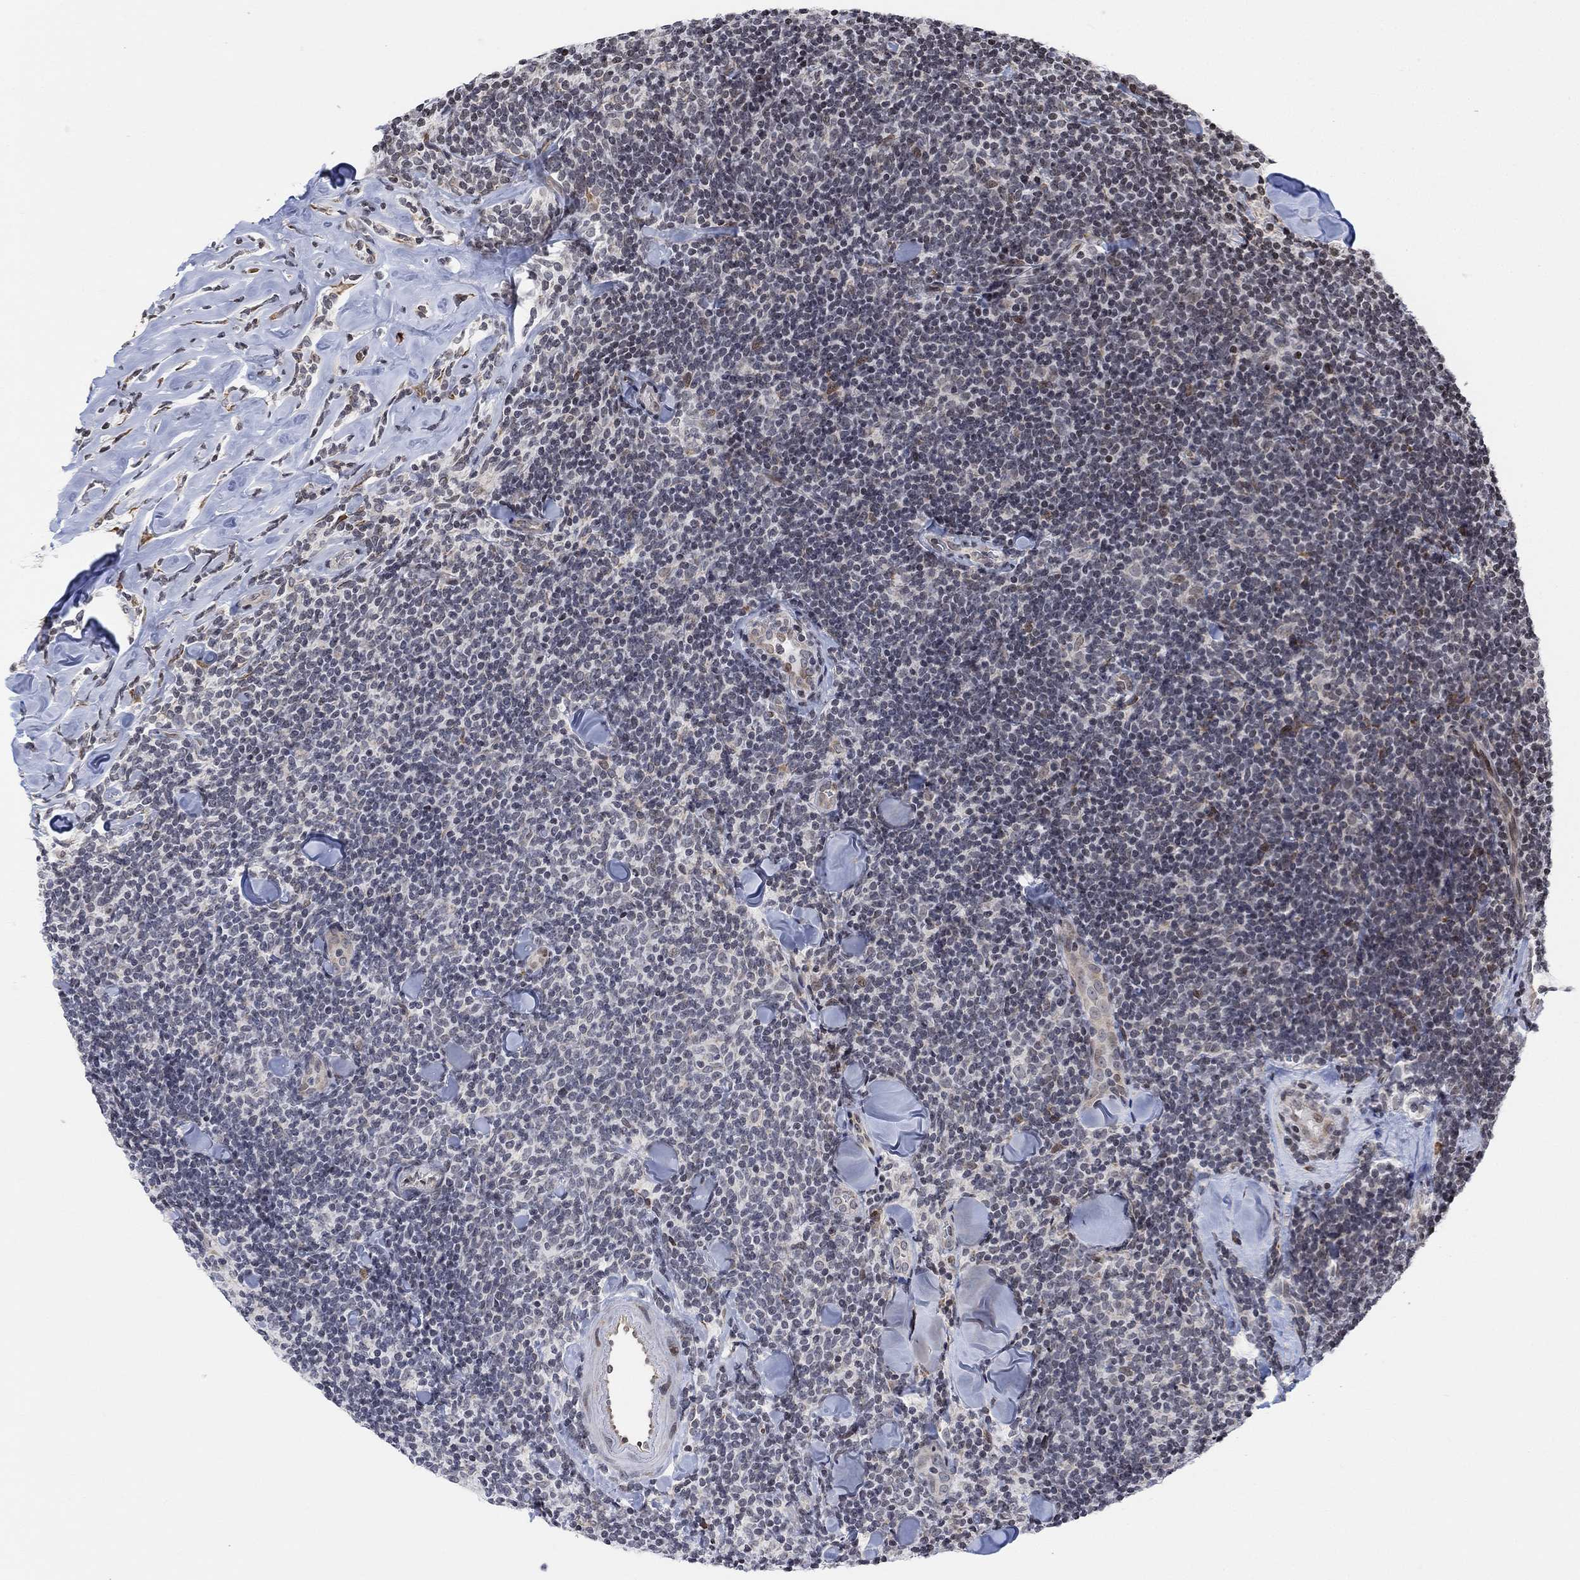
{"staining": {"intensity": "negative", "quantity": "none", "location": "none"}, "tissue": "lymphoma", "cell_type": "Tumor cells", "image_type": "cancer", "snomed": [{"axis": "morphology", "description": "Malignant lymphoma, non-Hodgkin's type, Low grade"}, {"axis": "topography", "description": "Lymph node"}], "caption": "Tumor cells are negative for brown protein staining in lymphoma.", "gene": "ABHD14A", "patient": {"sex": "female", "age": 56}}